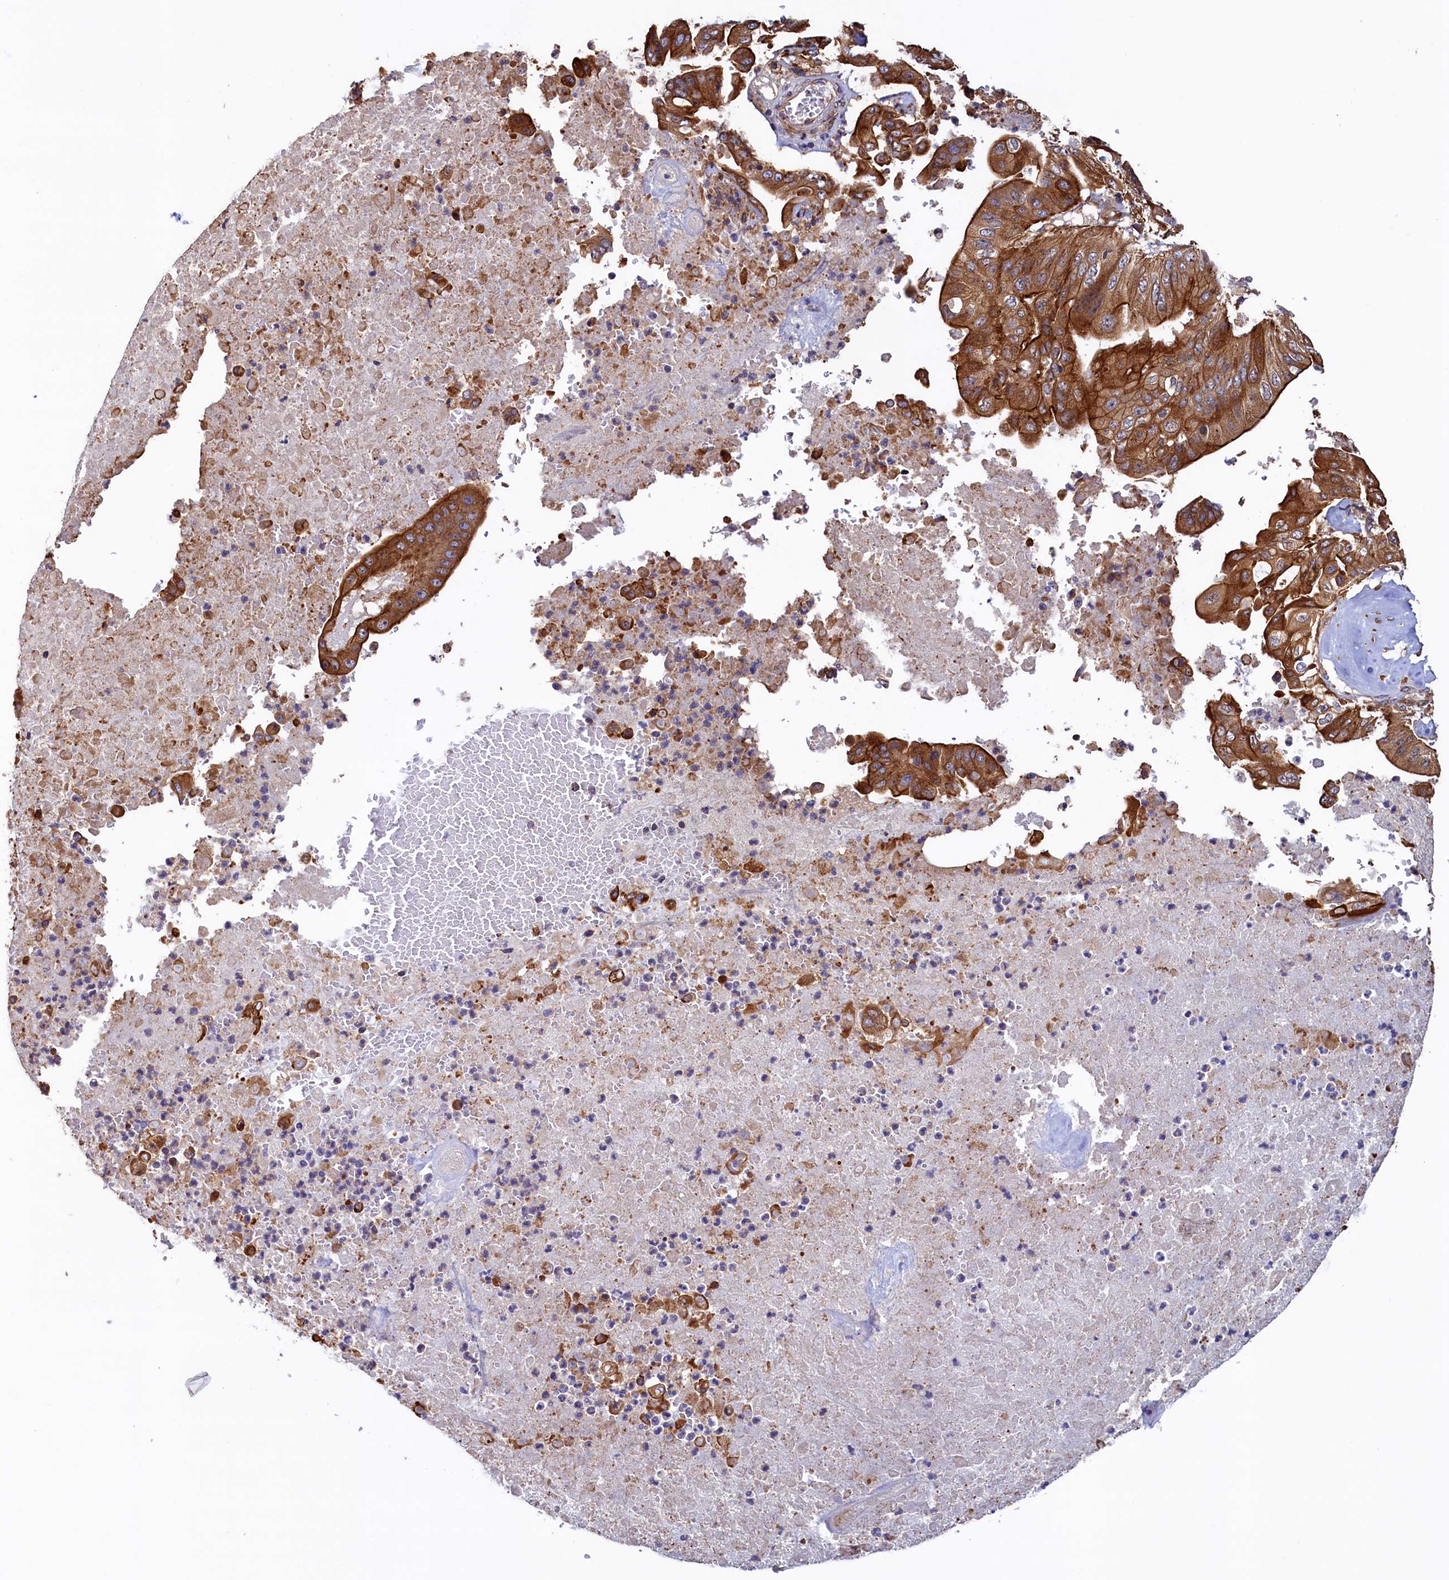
{"staining": {"intensity": "strong", "quantity": ">75%", "location": "cytoplasmic/membranous"}, "tissue": "pancreatic cancer", "cell_type": "Tumor cells", "image_type": "cancer", "snomed": [{"axis": "morphology", "description": "Adenocarcinoma, NOS"}, {"axis": "topography", "description": "Pancreas"}], "caption": "Immunohistochemistry (IHC) (DAB) staining of human adenocarcinoma (pancreatic) exhibits strong cytoplasmic/membranous protein positivity in about >75% of tumor cells.", "gene": "ATXN2L", "patient": {"sex": "female", "age": 77}}